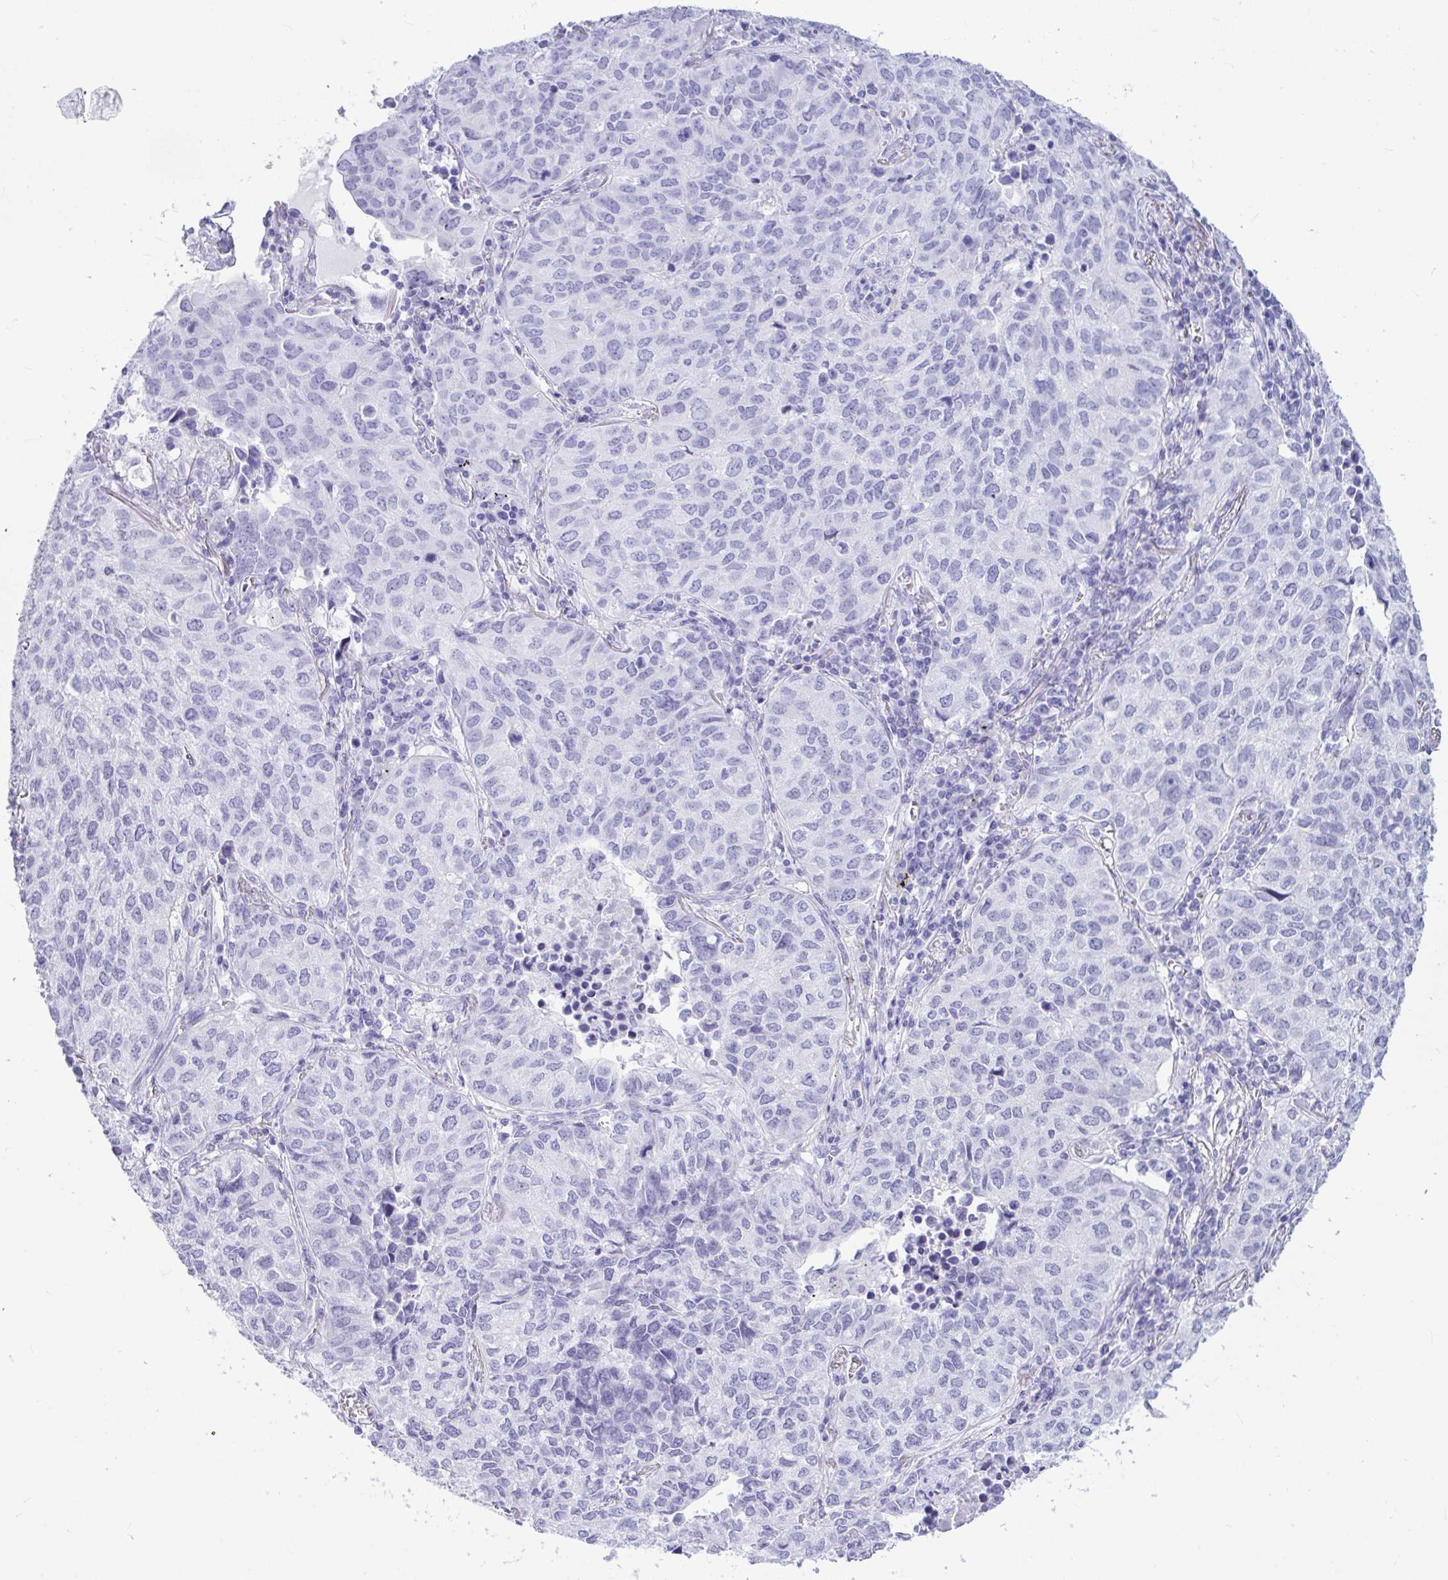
{"staining": {"intensity": "negative", "quantity": "none", "location": "none"}, "tissue": "lung cancer", "cell_type": "Tumor cells", "image_type": "cancer", "snomed": [{"axis": "morphology", "description": "Adenocarcinoma, NOS"}, {"axis": "topography", "description": "Lung"}], "caption": "An image of human lung adenocarcinoma is negative for staining in tumor cells.", "gene": "OR5J2", "patient": {"sex": "female", "age": 50}}